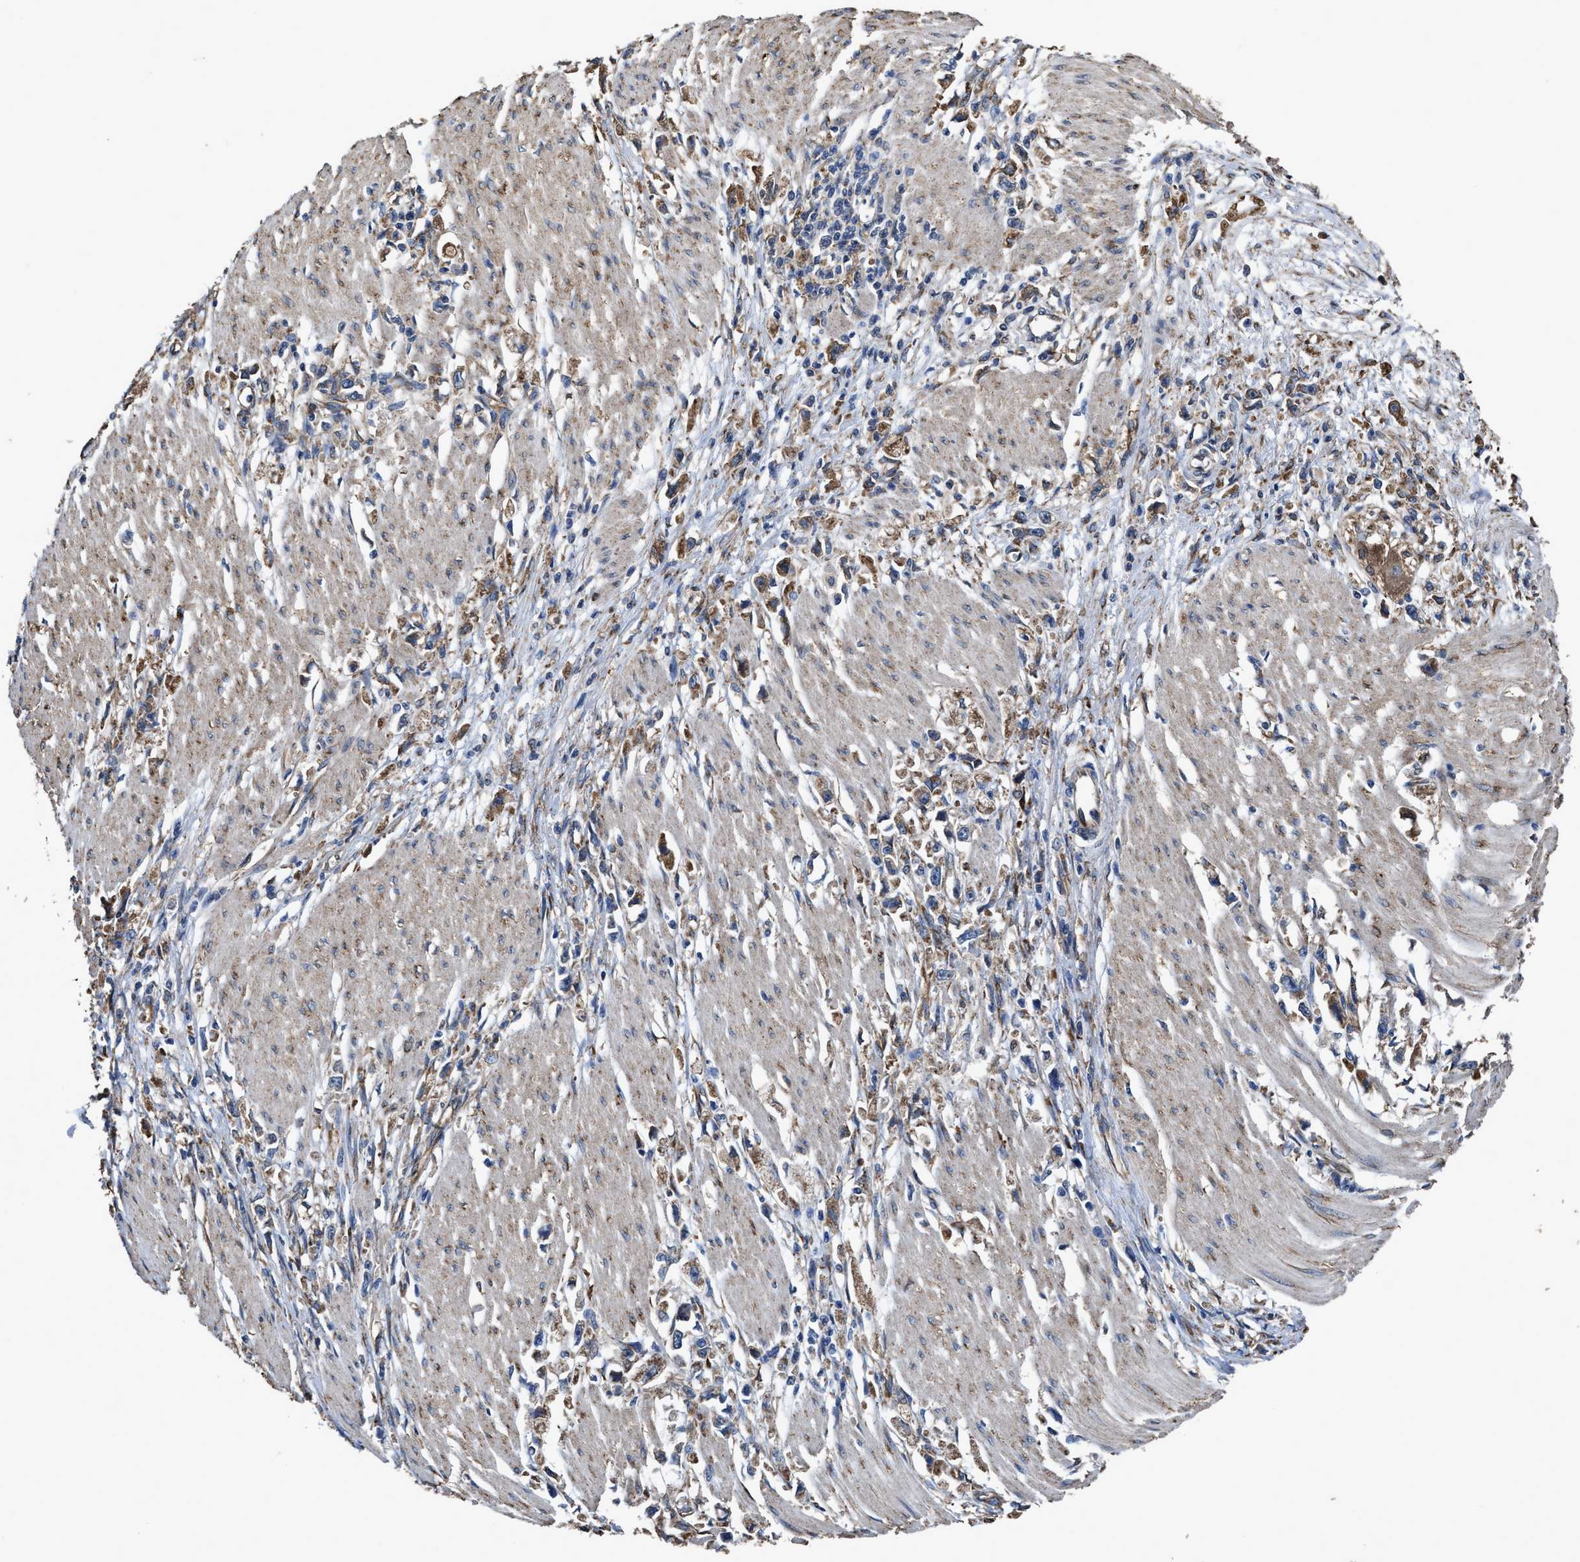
{"staining": {"intensity": "moderate", "quantity": "25%-75%", "location": "cytoplasmic/membranous"}, "tissue": "stomach cancer", "cell_type": "Tumor cells", "image_type": "cancer", "snomed": [{"axis": "morphology", "description": "Adenocarcinoma, NOS"}, {"axis": "topography", "description": "Stomach"}], "caption": "A micrograph of stomach adenocarcinoma stained for a protein displays moderate cytoplasmic/membranous brown staining in tumor cells.", "gene": "IDNK", "patient": {"sex": "female", "age": 59}}